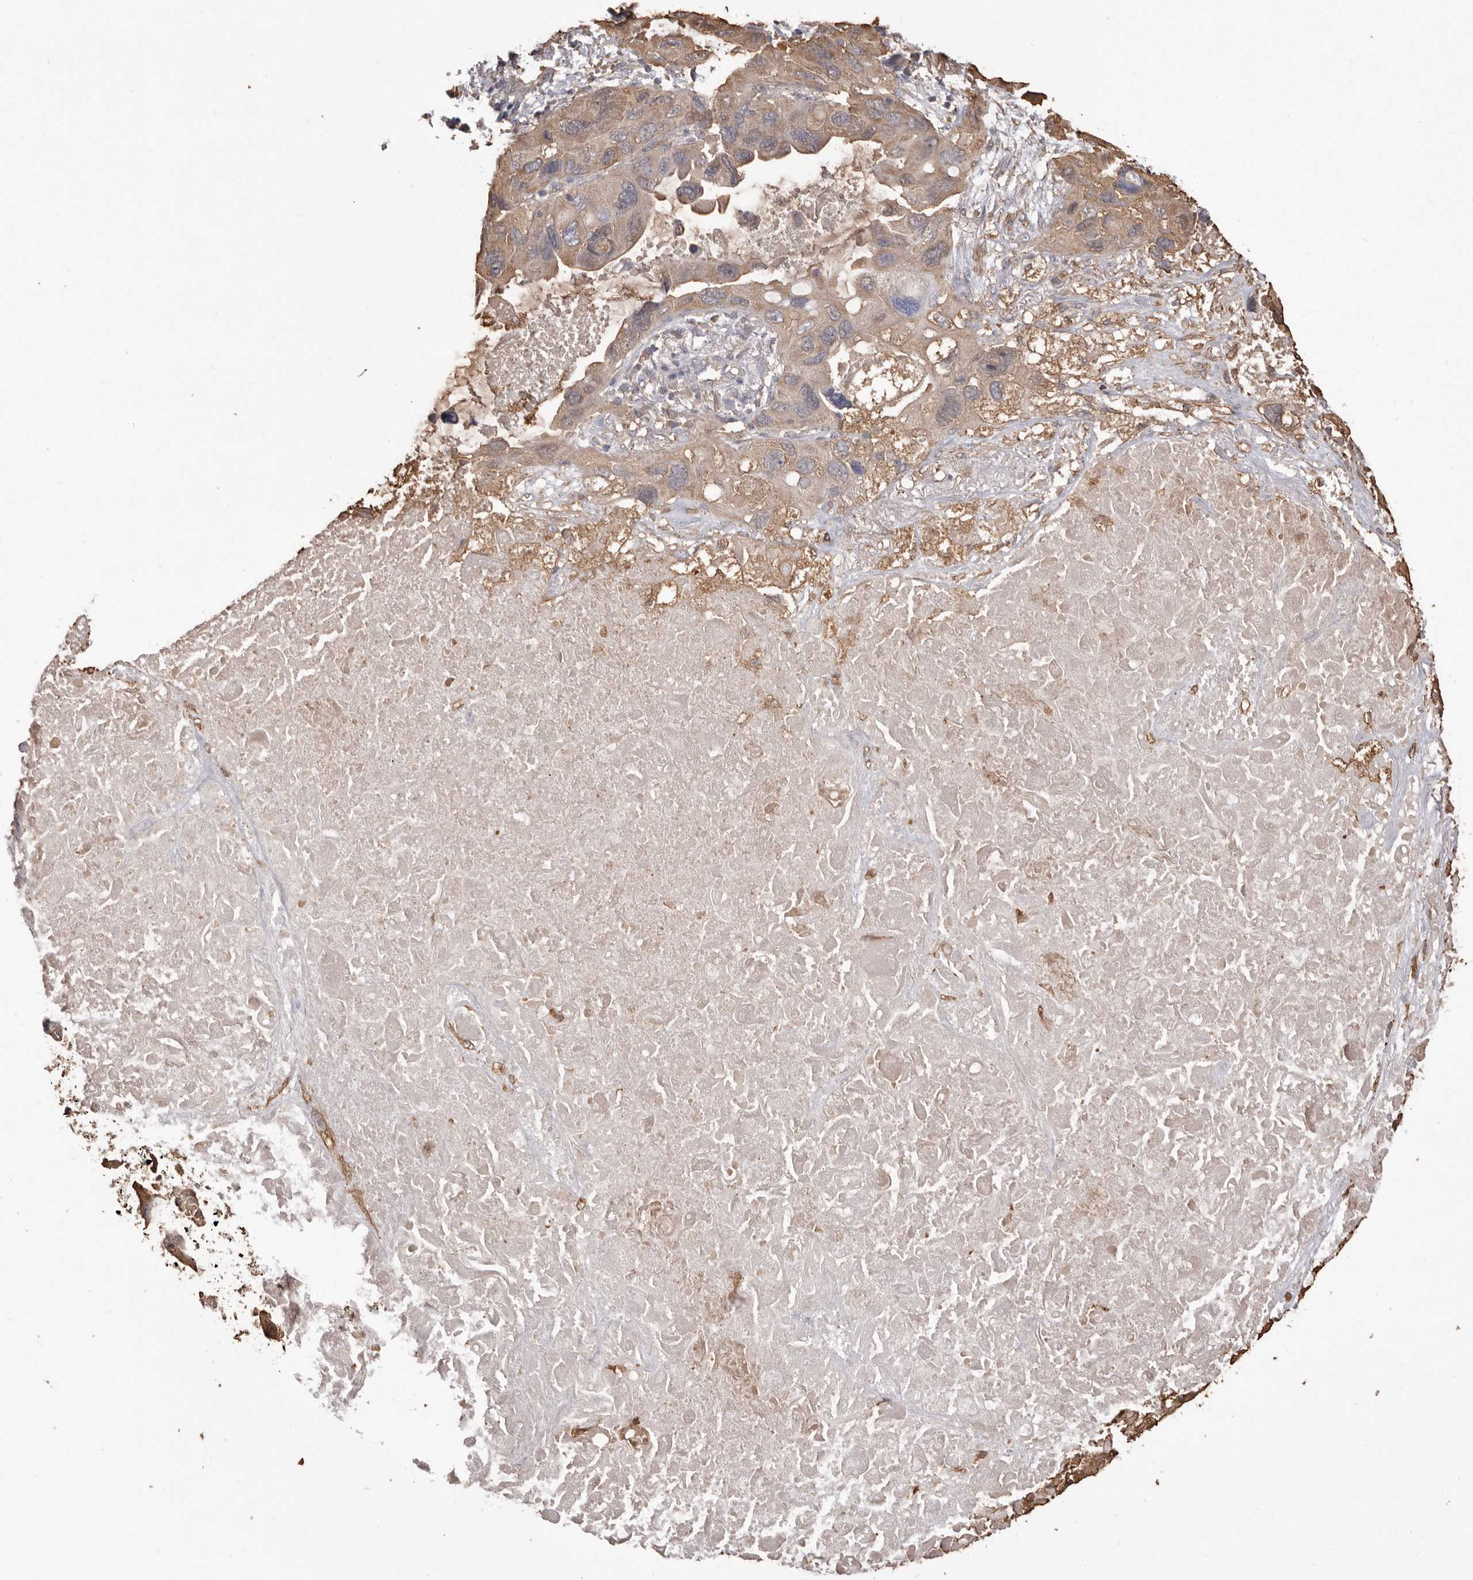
{"staining": {"intensity": "weak", "quantity": ">75%", "location": "cytoplasmic/membranous"}, "tissue": "lung cancer", "cell_type": "Tumor cells", "image_type": "cancer", "snomed": [{"axis": "morphology", "description": "Squamous cell carcinoma, NOS"}, {"axis": "topography", "description": "Lung"}], "caption": "Human lung squamous cell carcinoma stained for a protein (brown) exhibits weak cytoplasmic/membranous positive staining in about >75% of tumor cells.", "gene": "PKM", "patient": {"sex": "female", "age": 73}}